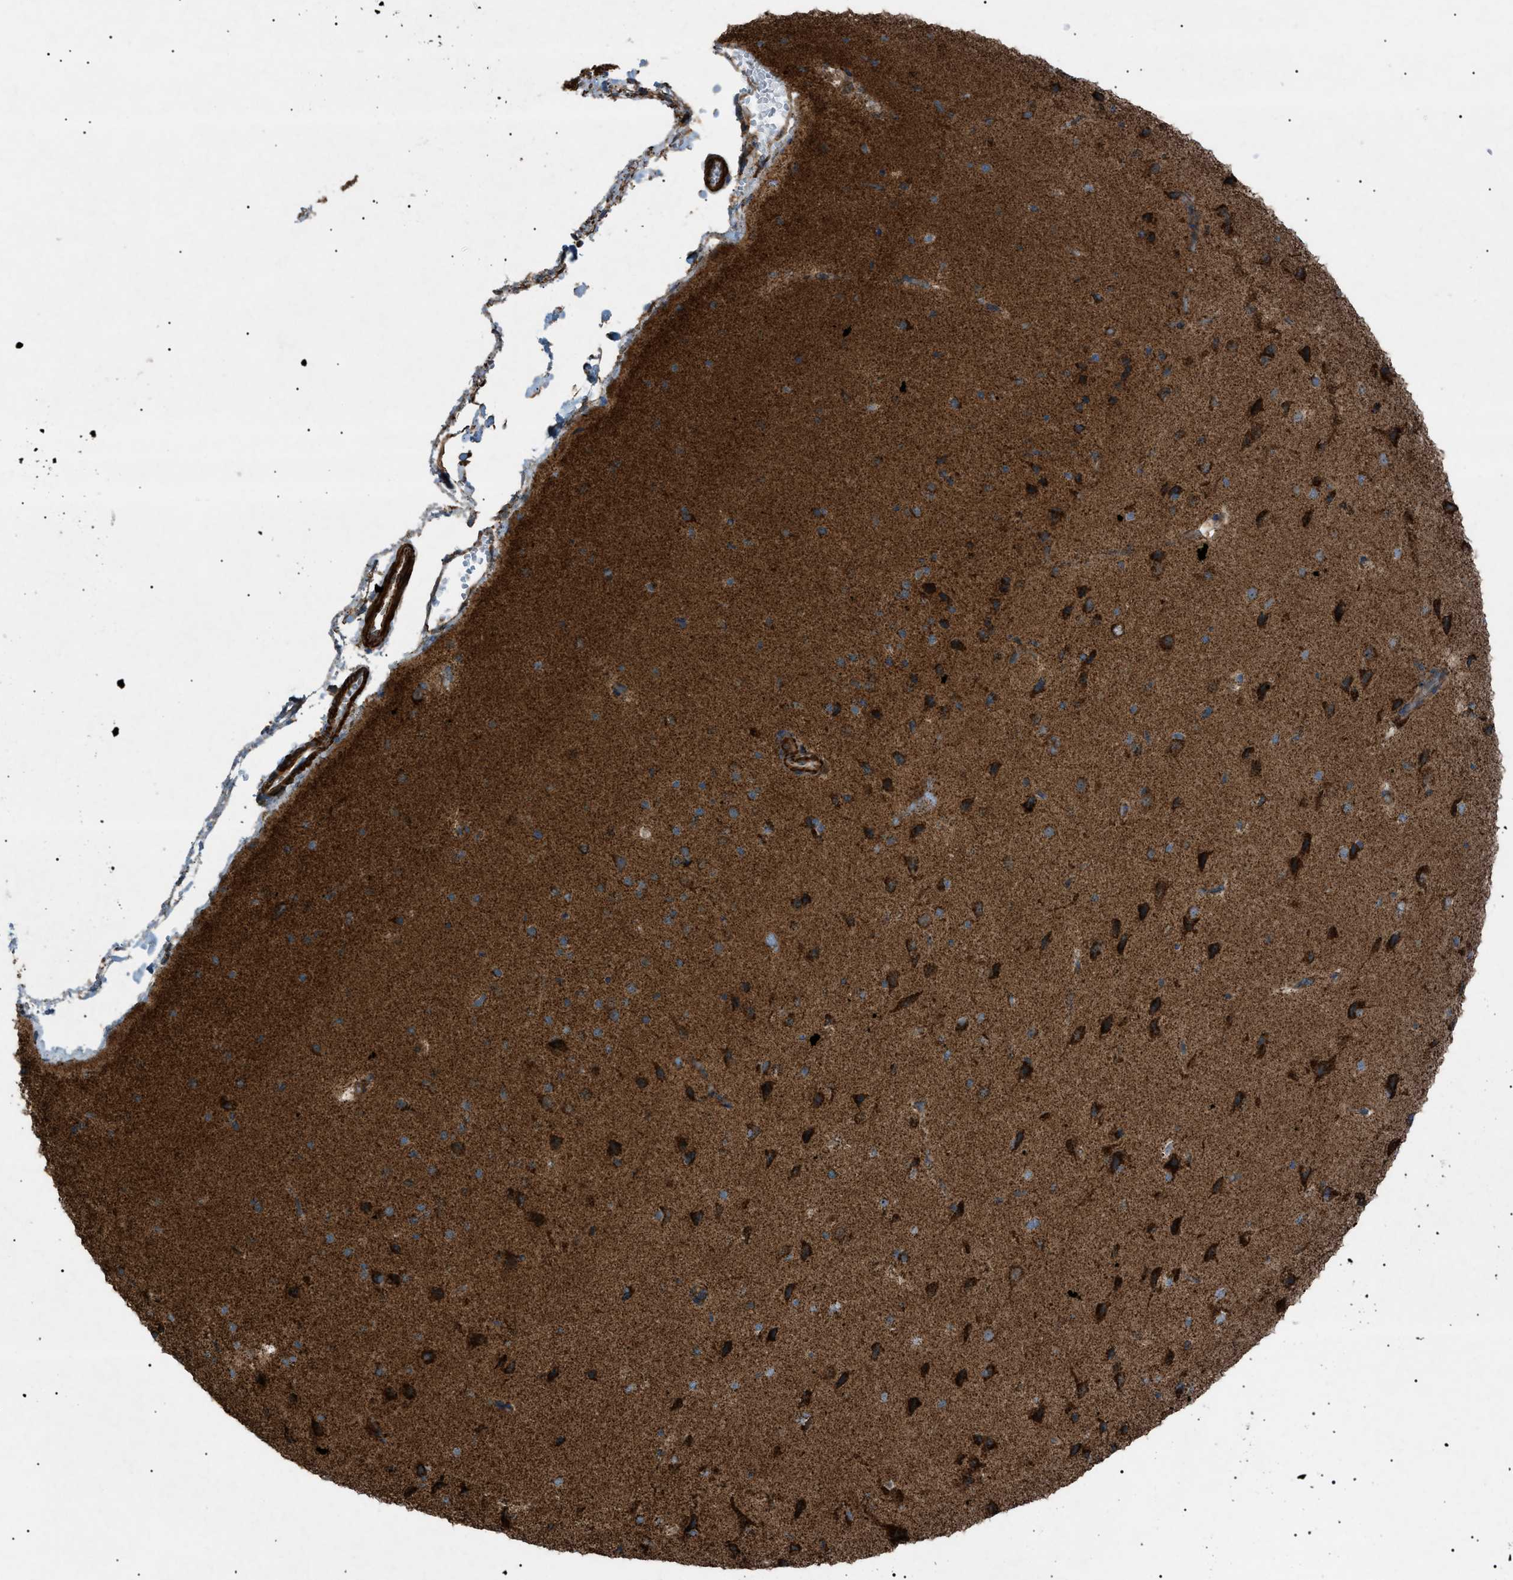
{"staining": {"intensity": "moderate", "quantity": ">75%", "location": "cytoplasmic/membranous"}, "tissue": "cerebral cortex", "cell_type": "Endothelial cells", "image_type": "normal", "snomed": [{"axis": "morphology", "description": "Normal tissue, NOS"}, {"axis": "morphology", "description": "Developmental malformation"}, {"axis": "topography", "description": "Cerebral cortex"}], "caption": "Endothelial cells exhibit medium levels of moderate cytoplasmic/membranous positivity in about >75% of cells in normal human cerebral cortex.", "gene": "C1GALT1C1", "patient": {"sex": "female", "age": 30}}